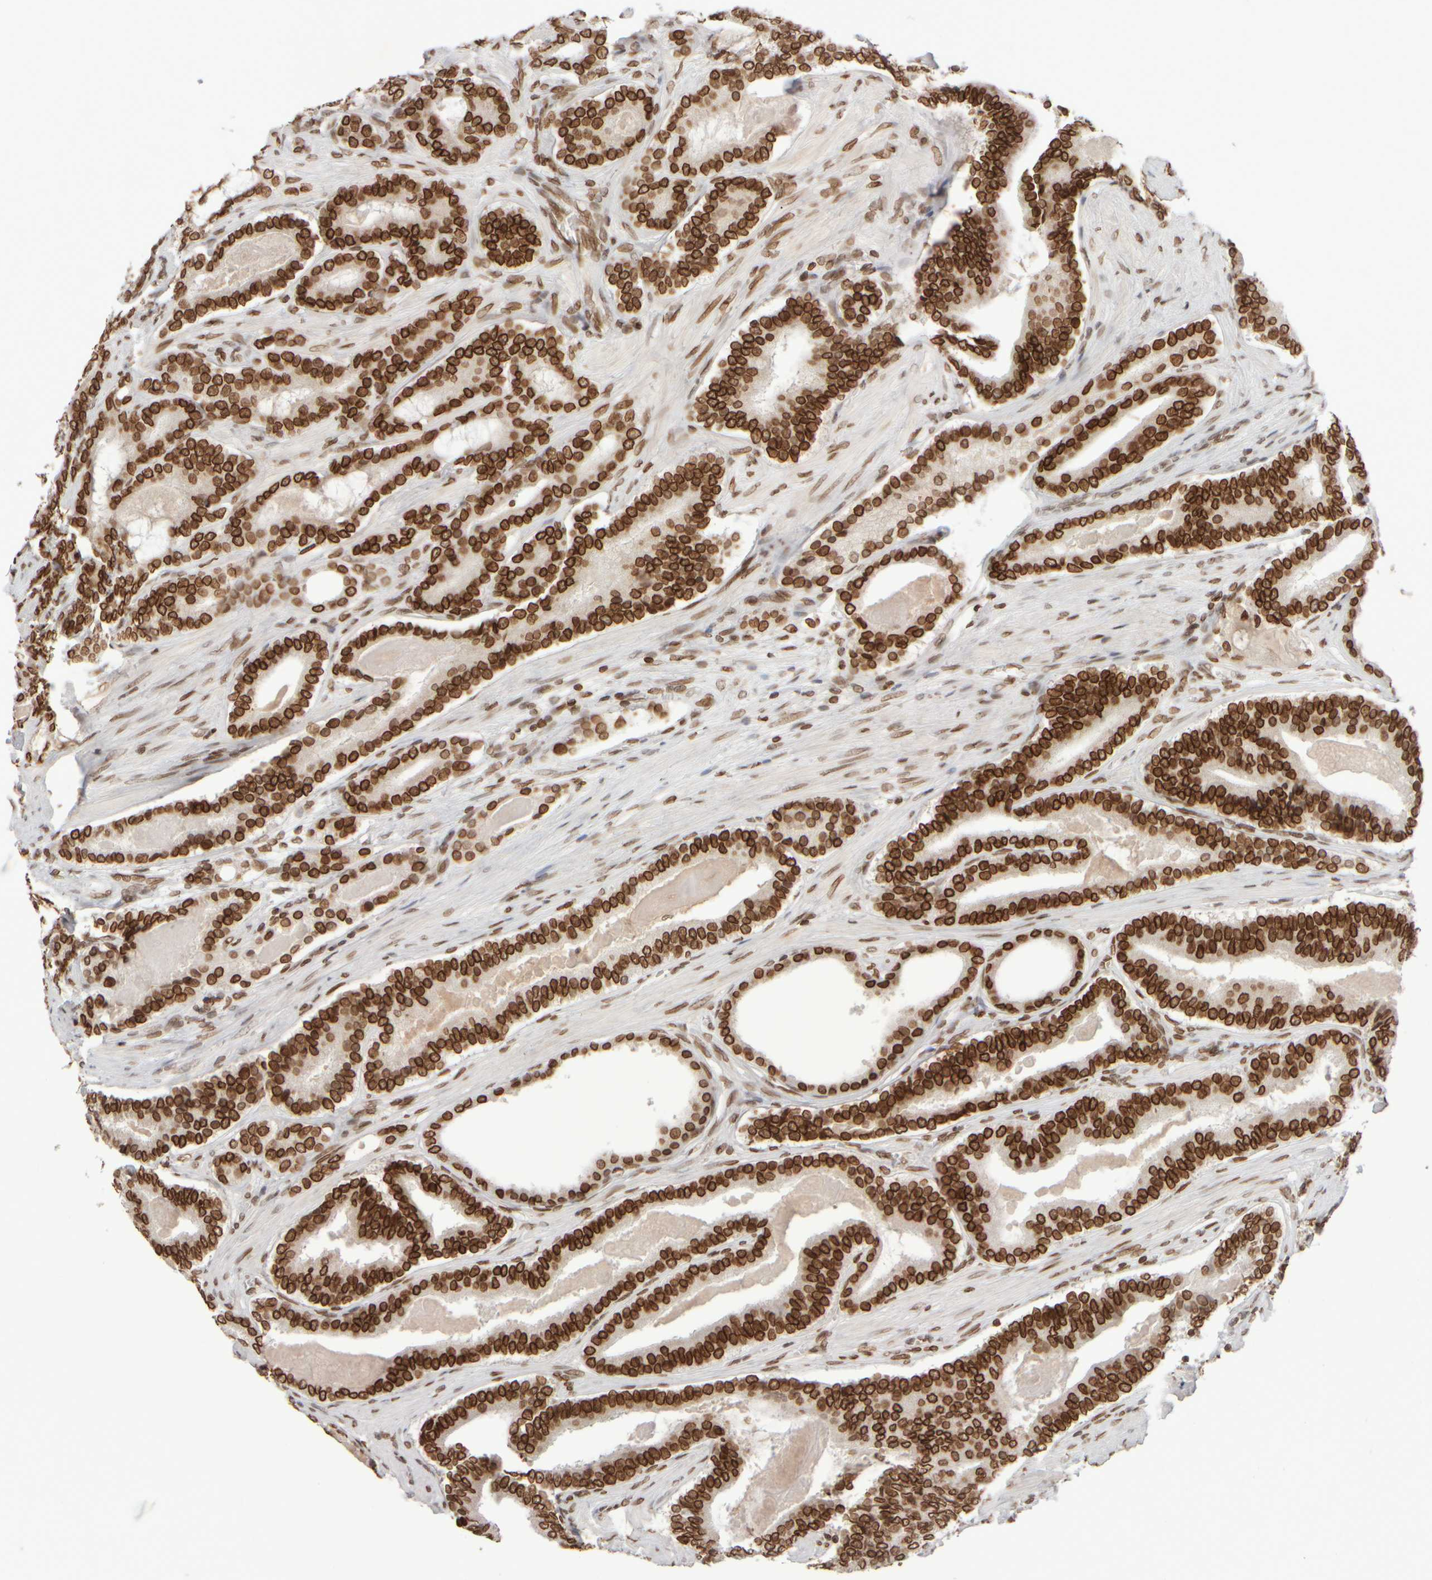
{"staining": {"intensity": "strong", "quantity": ">75%", "location": "cytoplasmic/membranous,nuclear"}, "tissue": "prostate cancer", "cell_type": "Tumor cells", "image_type": "cancer", "snomed": [{"axis": "morphology", "description": "Adenocarcinoma, High grade"}, {"axis": "topography", "description": "Prostate"}], "caption": "A histopathology image of prostate cancer (adenocarcinoma (high-grade)) stained for a protein reveals strong cytoplasmic/membranous and nuclear brown staining in tumor cells.", "gene": "ZC3HC1", "patient": {"sex": "male", "age": 60}}